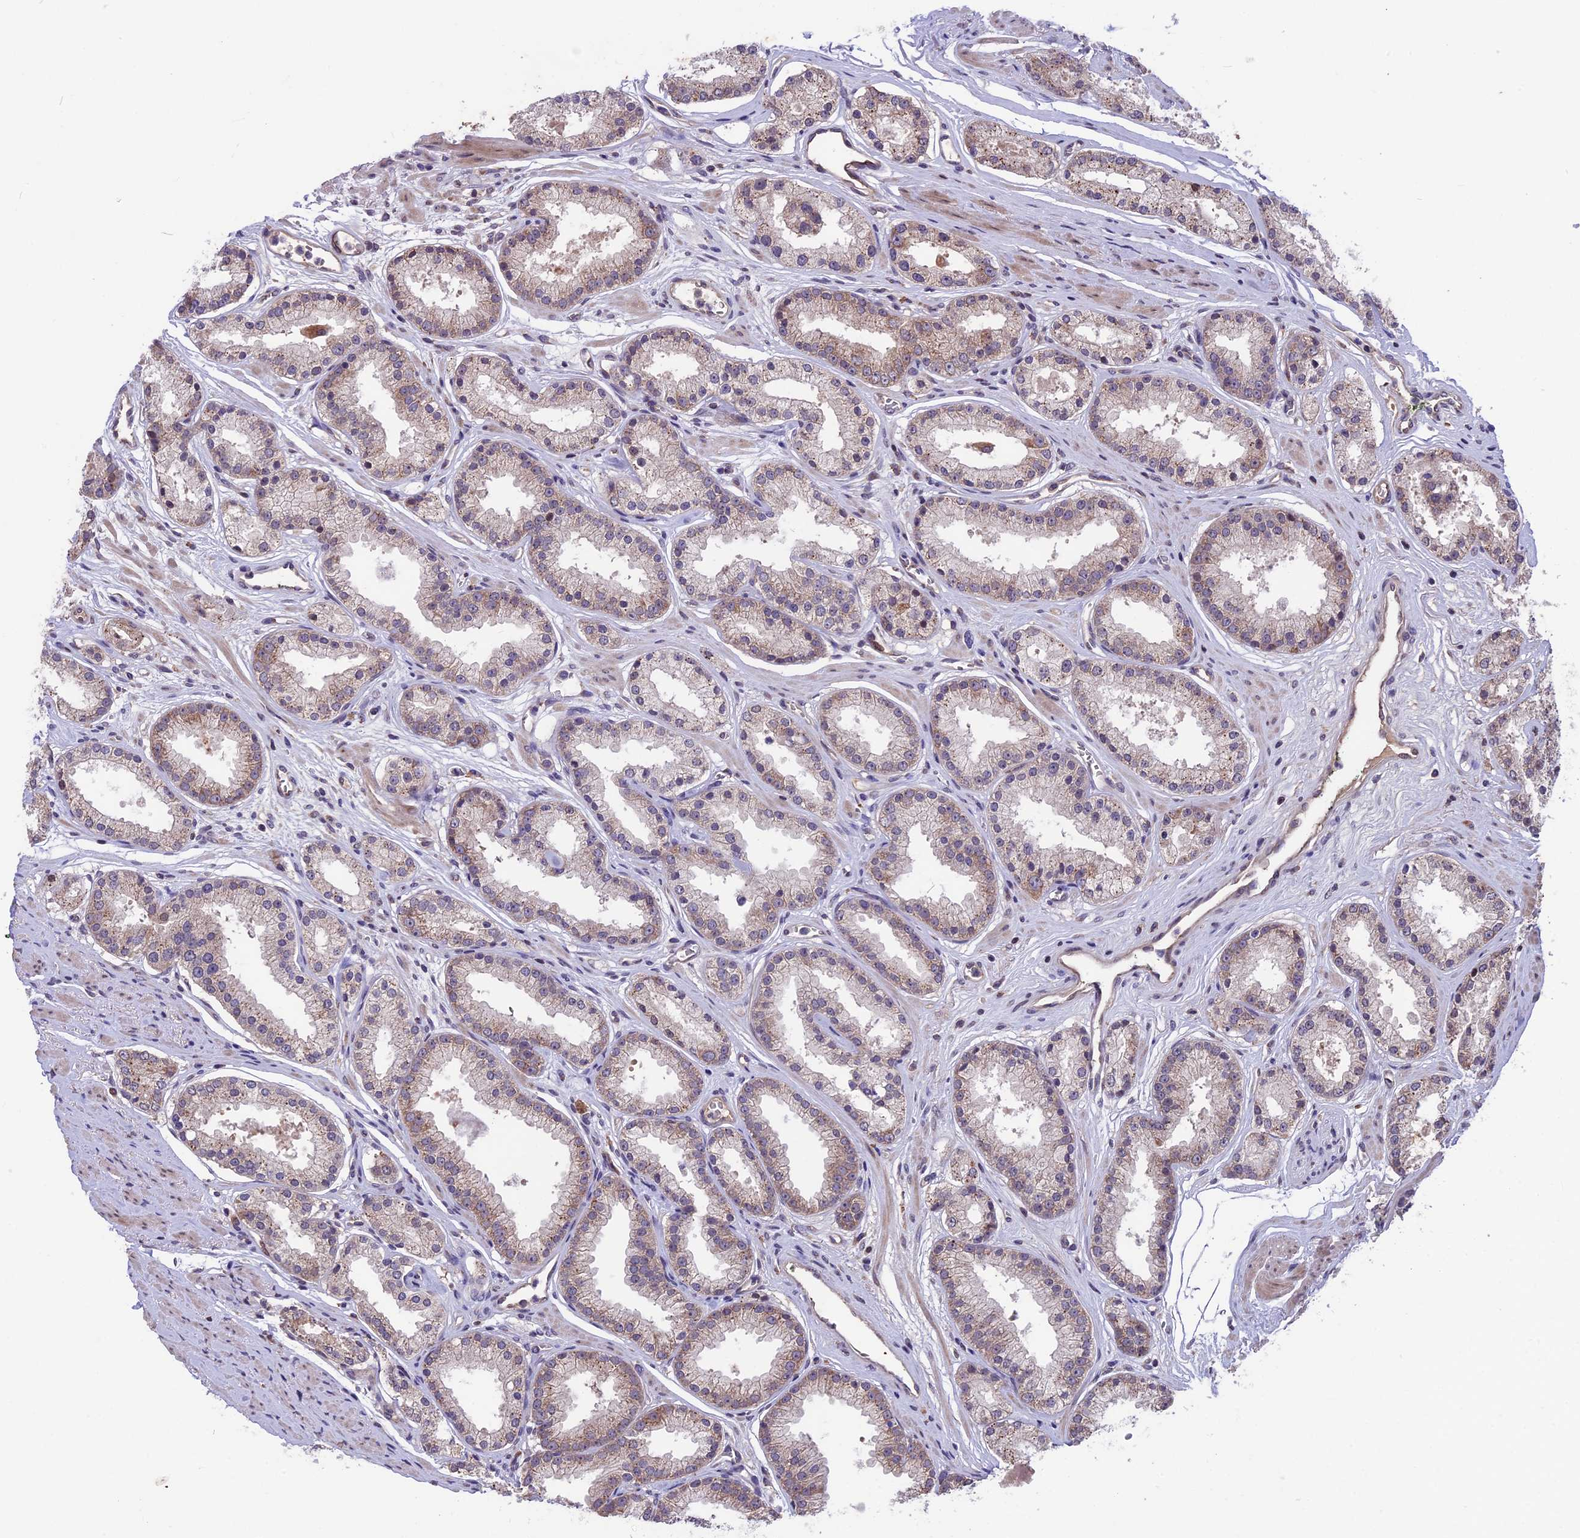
{"staining": {"intensity": "weak", "quantity": "25%-75%", "location": "cytoplasmic/membranous"}, "tissue": "prostate cancer", "cell_type": "Tumor cells", "image_type": "cancer", "snomed": [{"axis": "morphology", "description": "Adenocarcinoma, Low grade"}, {"axis": "topography", "description": "Prostate"}], "caption": "Immunohistochemical staining of human prostate cancer shows low levels of weak cytoplasmic/membranous staining in approximately 25%-75% of tumor cells. (IHC, brightfield microscopy, high magnification).", "gene": "ZNF598", "patient": {"sex": "male", "age": 59}}